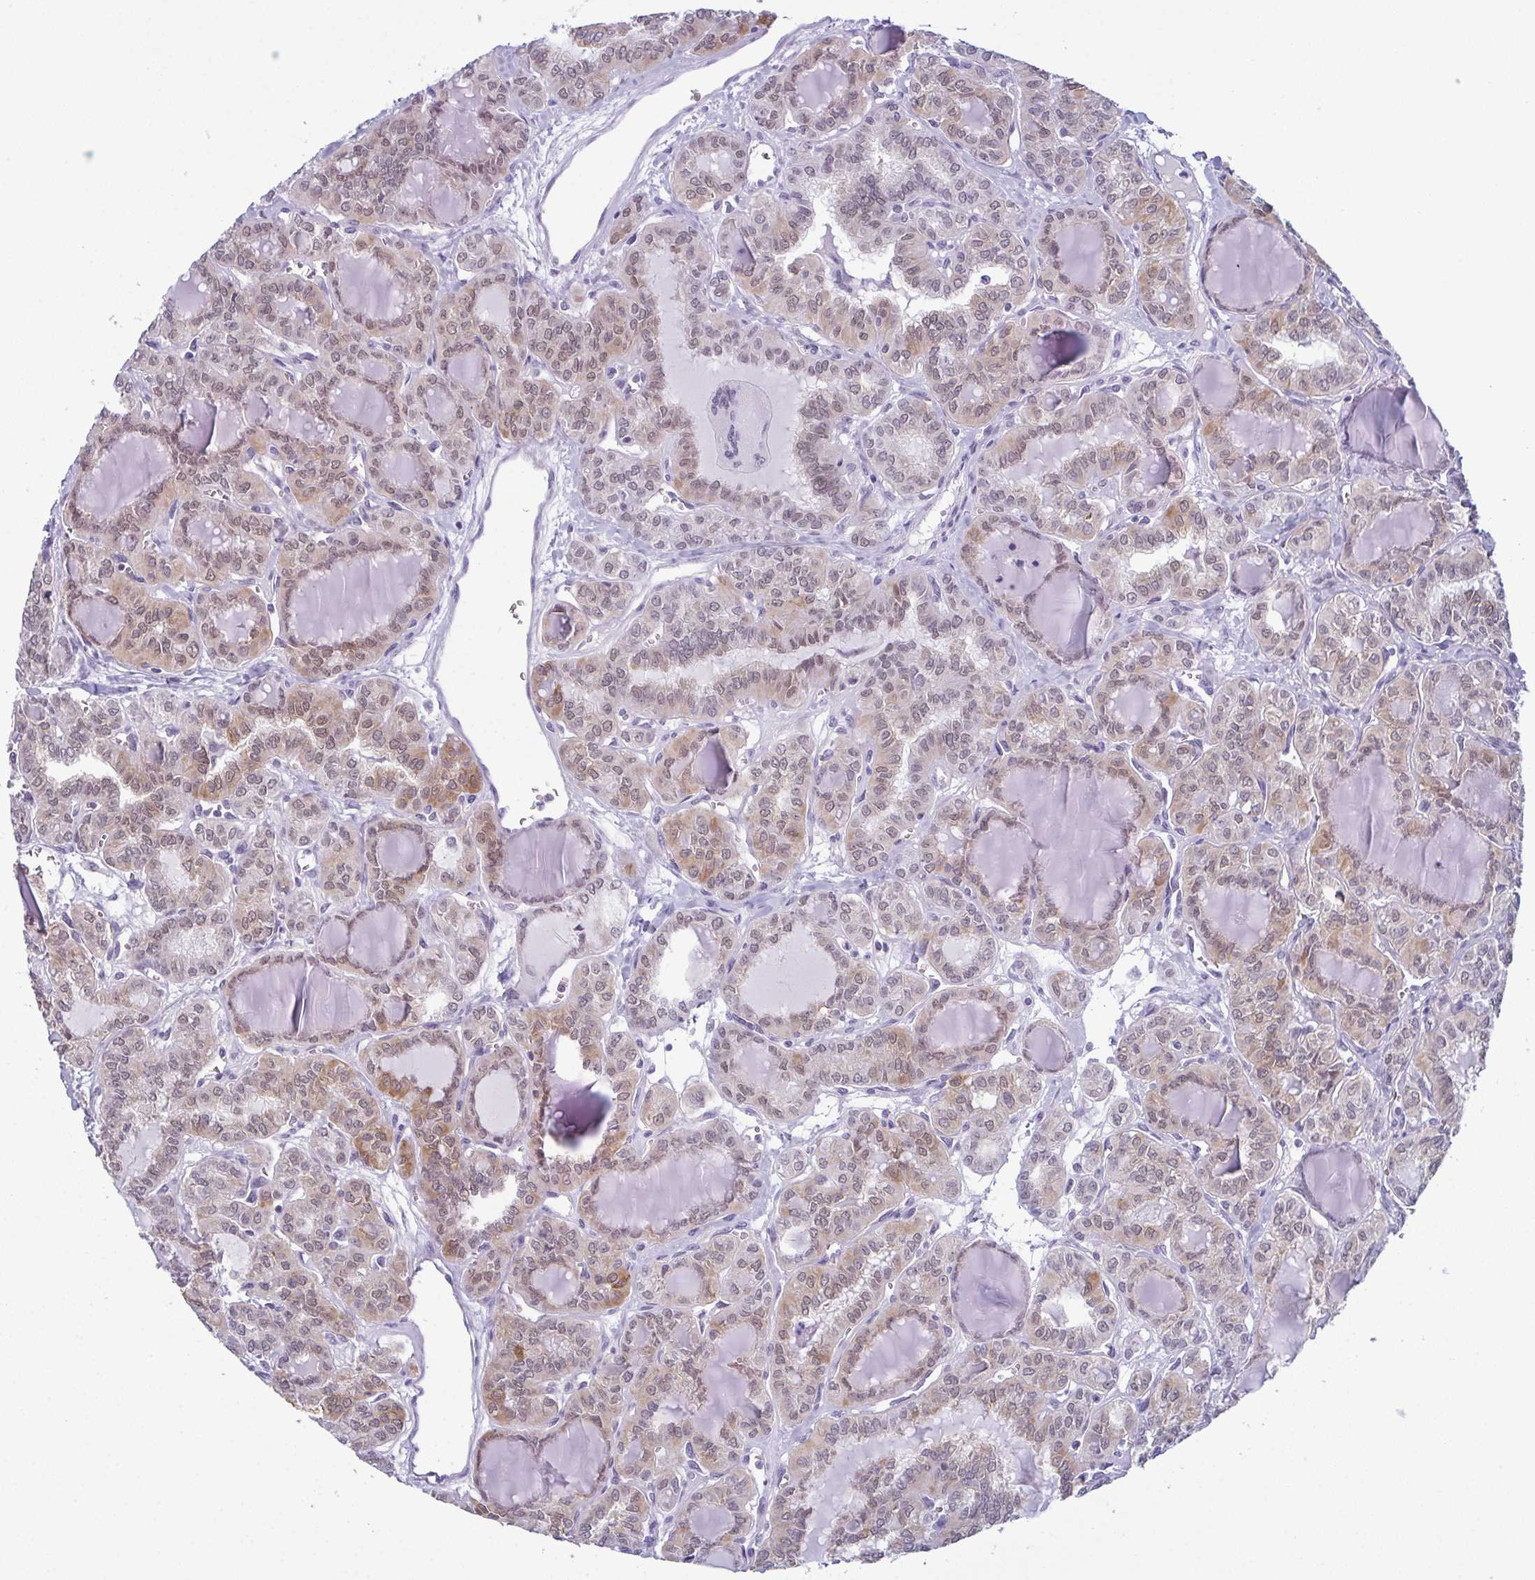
{"staining": {"intensity": "moderate", "quantity": "25%-75%", "location": "nuclear"}, "tissue": "thyroid cancer", "cell_type": "Tumor cells", "image_type": "cancer", "snomed": [{"axis": "morphology", "description": "Papillary adenocarcinoma, NOS"}, {"axis": "topography", "description": "Thyroid gland"}], "caption": "A brown stain shows moderate nuclear positivity of a protein in papillary adenocarcinoma (thyroid) tumor cells.", "gene": "RBM7", "patient": {"sex": "female", "age": 41}}